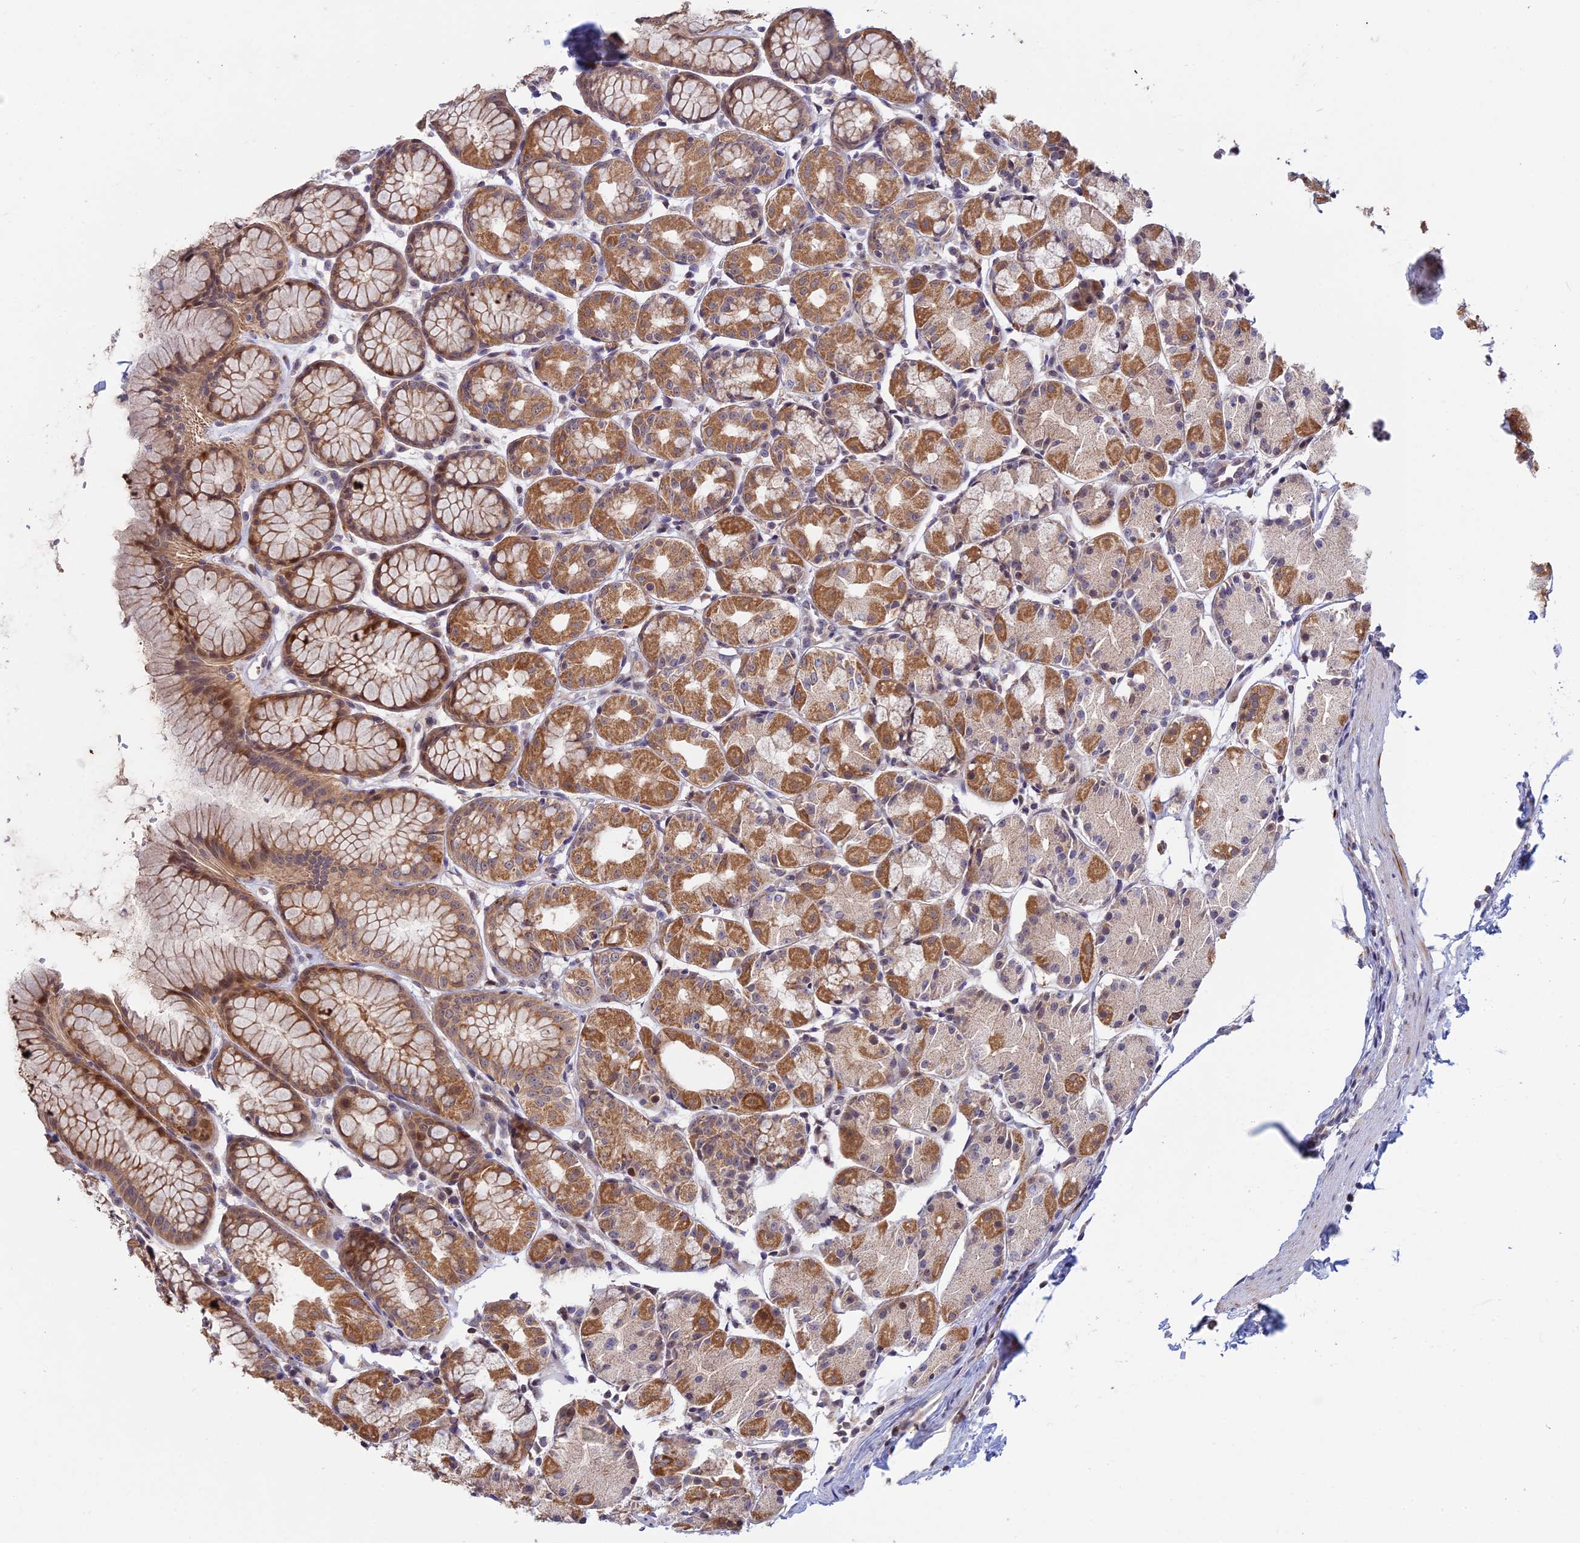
{"staining": {"intensity": "moderate", "quantity": ">75%", "location": "cytoplasmic/membranous,nuclear"}, "tissue": "stomach", "cell_type": "Glandular cells", "image_type": "normal", "snomed": [{"axis": "morphology", "description": "Normal tissue, NOS"}, {"axis": "topography", "description": "Stomach, upper"}], "caption": "Immunohistochemical staining of benign human stomach exhibits moderate cytoplasmic/membranous,nuclear protein staining in about >75% of glandular cells. The staining was performed using DAB (3,3'-diaminobenzidine), with brown indicating positive protein expression. Nuclei are stained blue with hematoxylin.", "gene": "GSKIP", "patient": {"sex": "male", "age": 47}}